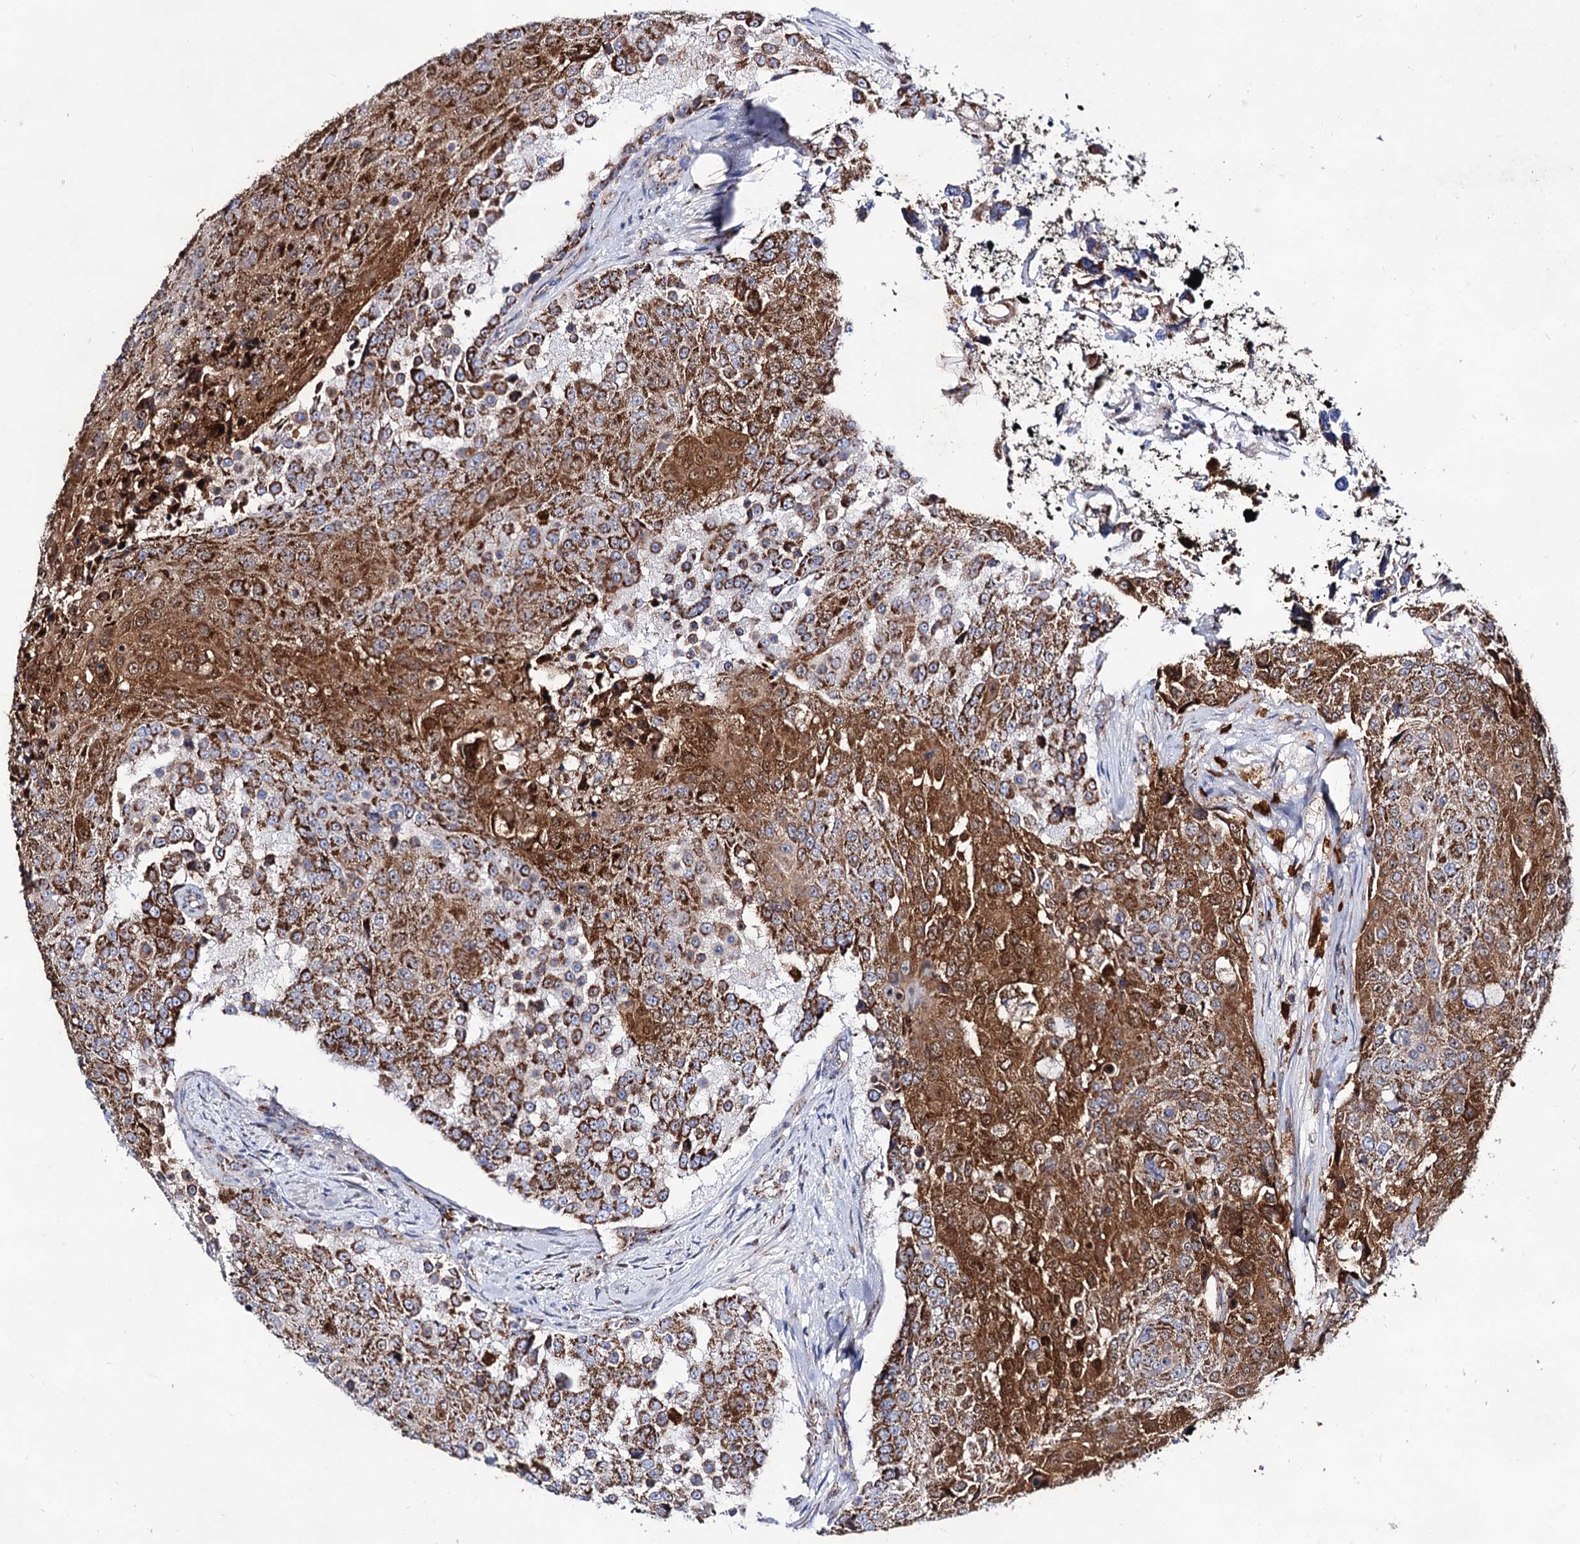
{"staining": {"intensity": "moderate", "quantity": ">75%", "location": "cytoplasmic/membranous"}, "tissue": "urothelial cancer", "cell_type": "Tumor cells", "image_type": "cancer", "snomed": [{"axis": "morphology", "description": "Urothelial carcinoma, High grade"}, {"axis": "topography", "description": "Urinary bladder"}], "caption": "The histopathology image demonstrates a brown stain indicating the presence of a protein in the cytoplasmic/membranous of tumor cells in high-grade urothelial carcinoma.", "gene": "ACAD9", "patient": {"sex": "female", "age": 63}}